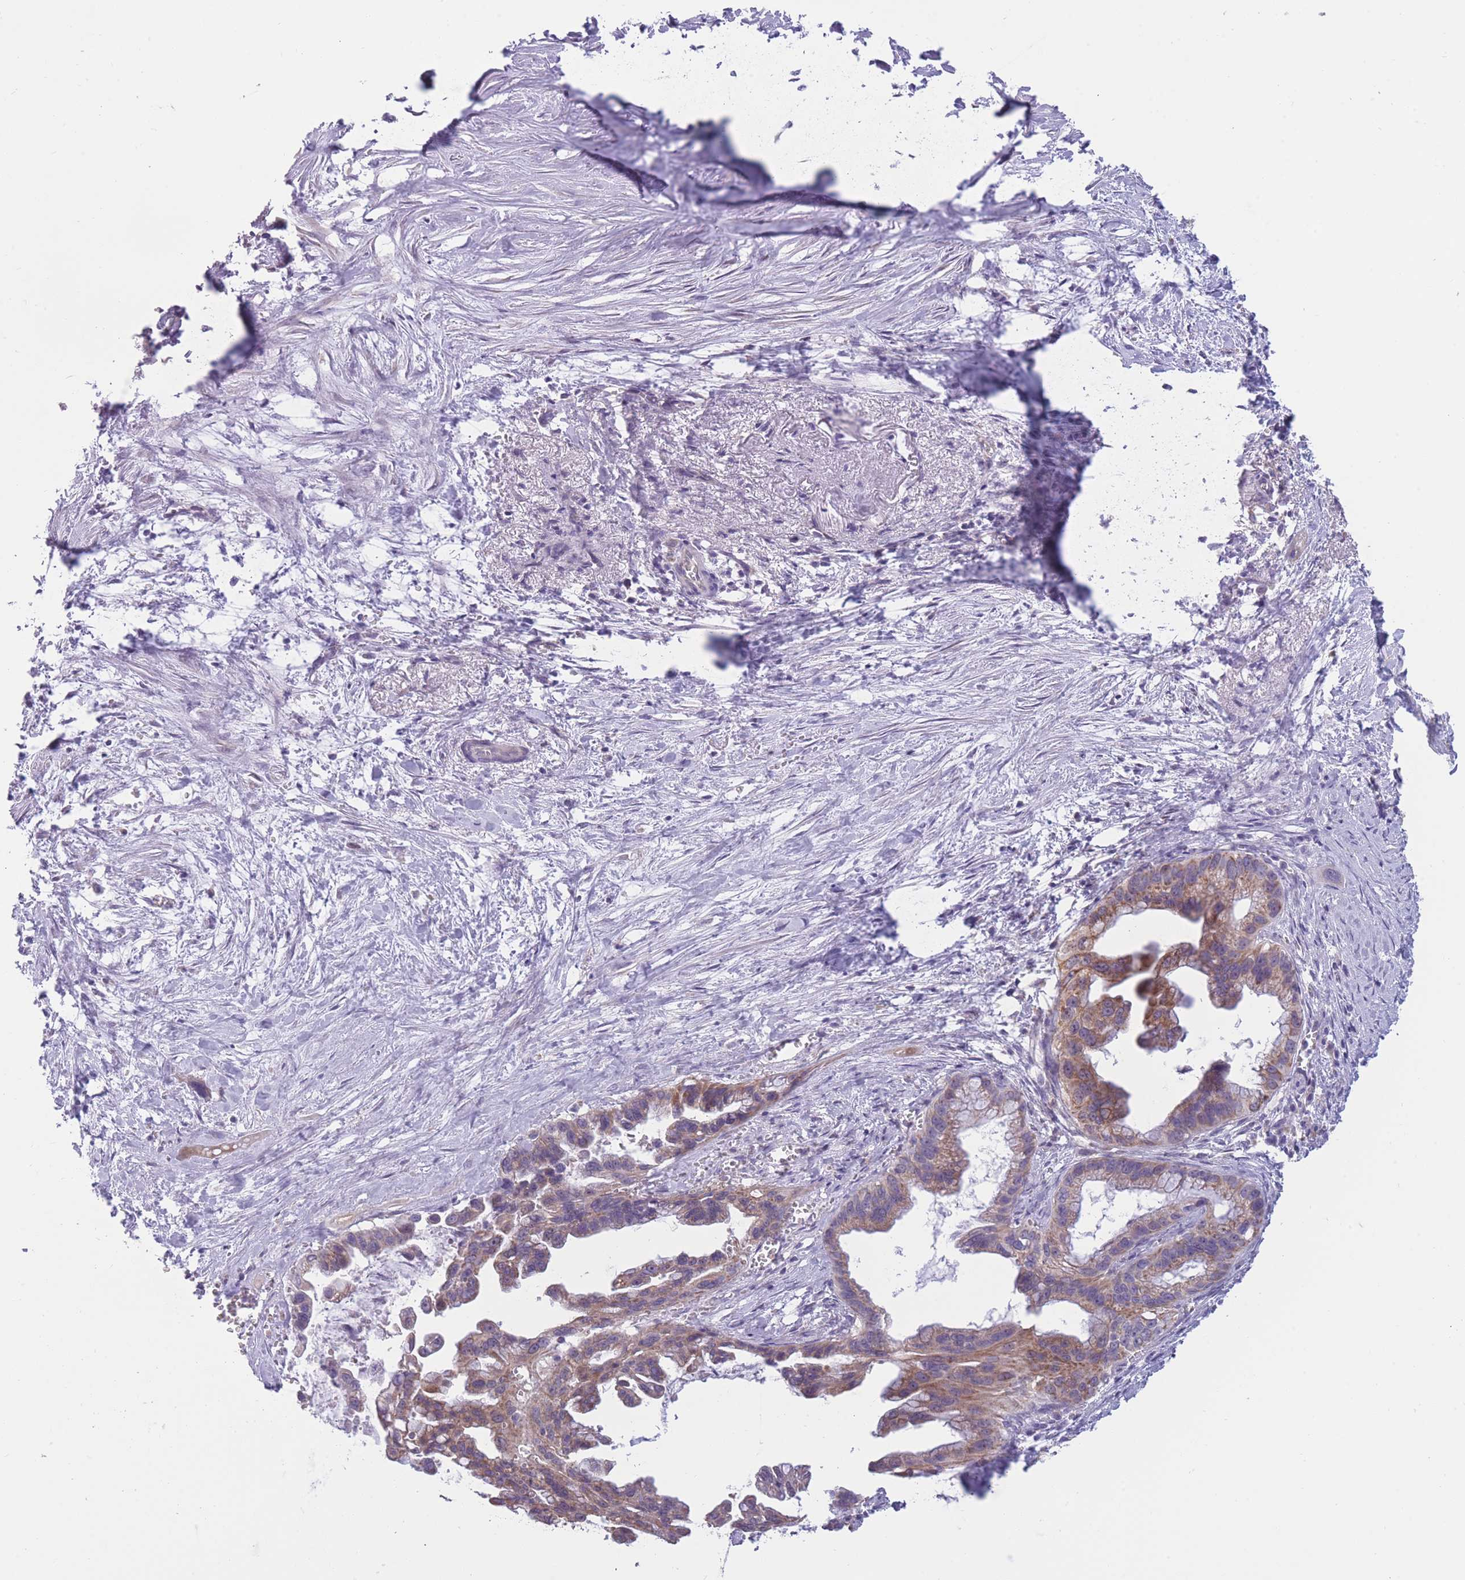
{"staining": {"intensity": "moderate", "quantity": ">75%", "location": "cytoplasmic/membranous"}, "tissue": "pancreatic cancer", "cell_type": "Tumor cells", "image_type": "cancer", "snomed": [{"axis": "morphology", "description": "Adenocarcinoma, NOS"}, {"axis": "topography", "description": "Pancreas"}], "caption": "Immunohistochemical staining of human adenocarcinoma (pancreatic) displays medium levels of moderate cytoplasmic/membranous staining in about >75% of tumor cells.", "gene": "MRPS18C", "patient": {"sex": "male", "age": 61}}